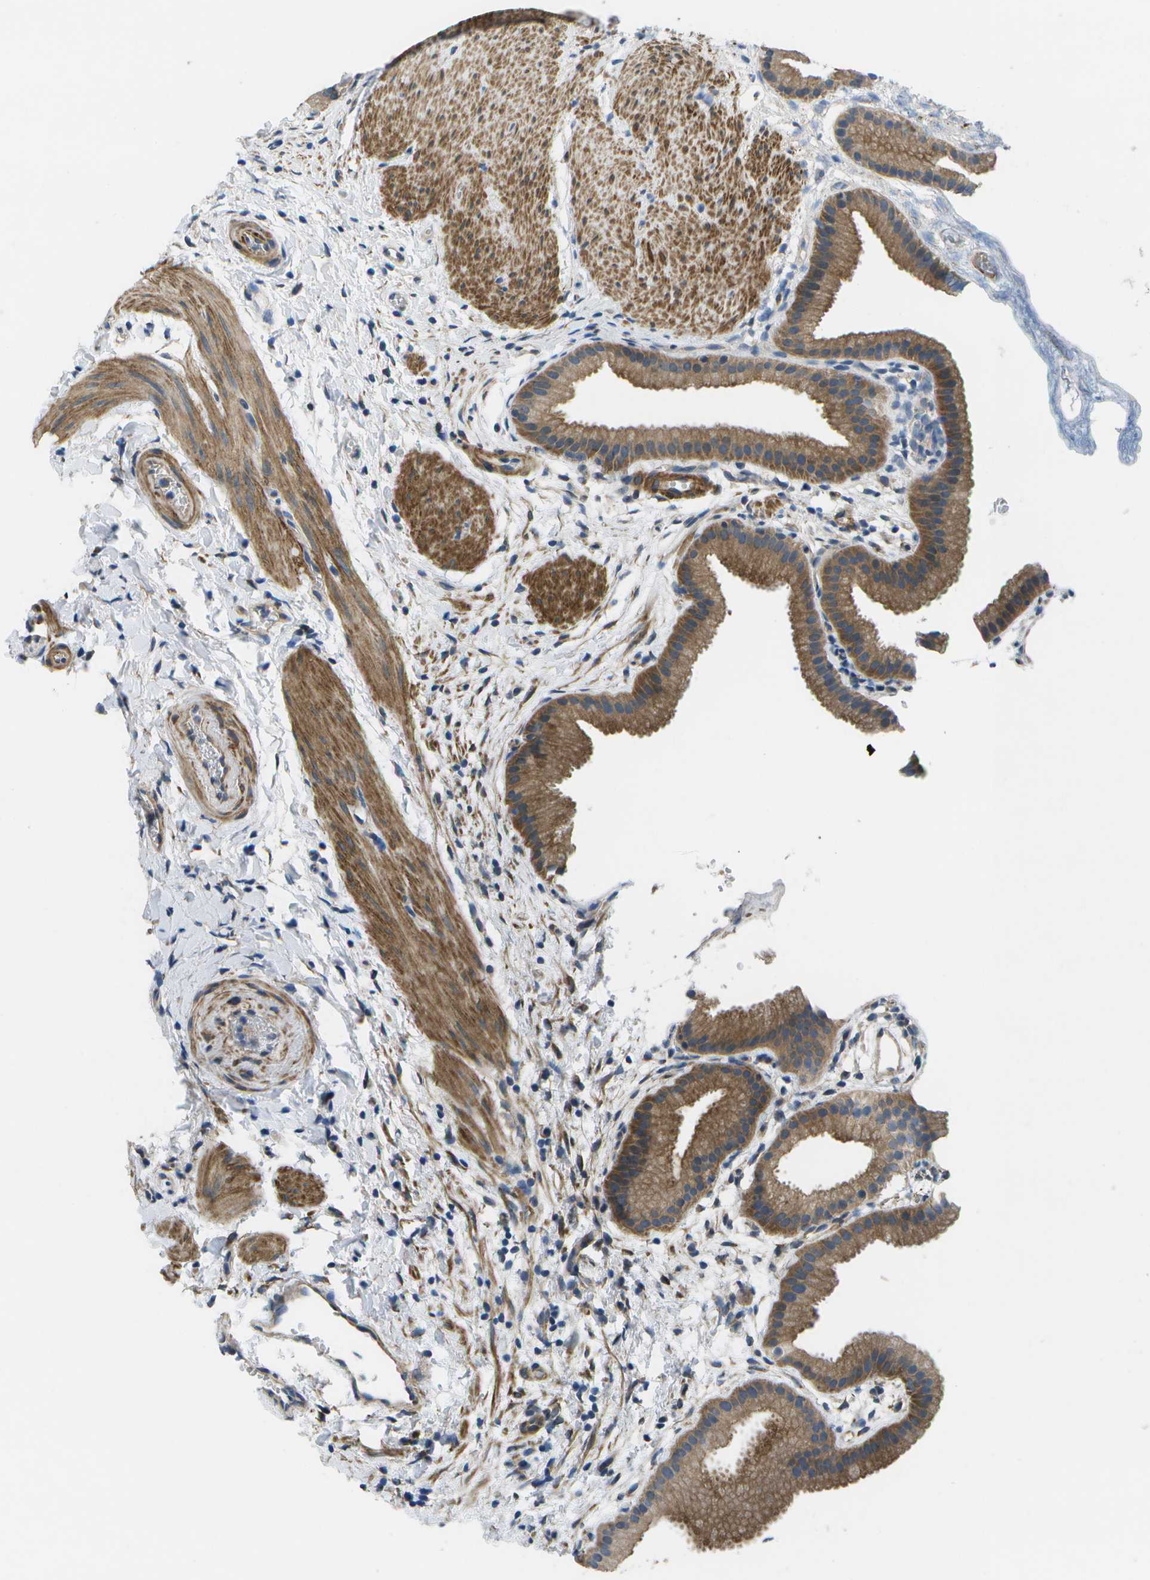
{"staining": {"intensity": "moderate", "quantity": ">75%", "location": "cytoplasmic/membranous"}, "tissue": "gallbladder", "cell_type": "Glandular cells", "image_type": "normal", "snomed": [{"axis": "morphology", "description": "Normal tissue, NOS"}, {"axis": "topography", "description": "Gallbladder"}], "caption": "This is an image of immunohistochemistry (IHC) staining of normal gallbladder, which shows moderate staining in the cytoplasmic/membranous of glandular cells.", "gene": "P3H1", "patient": {"sex": "female", "age": 64}}